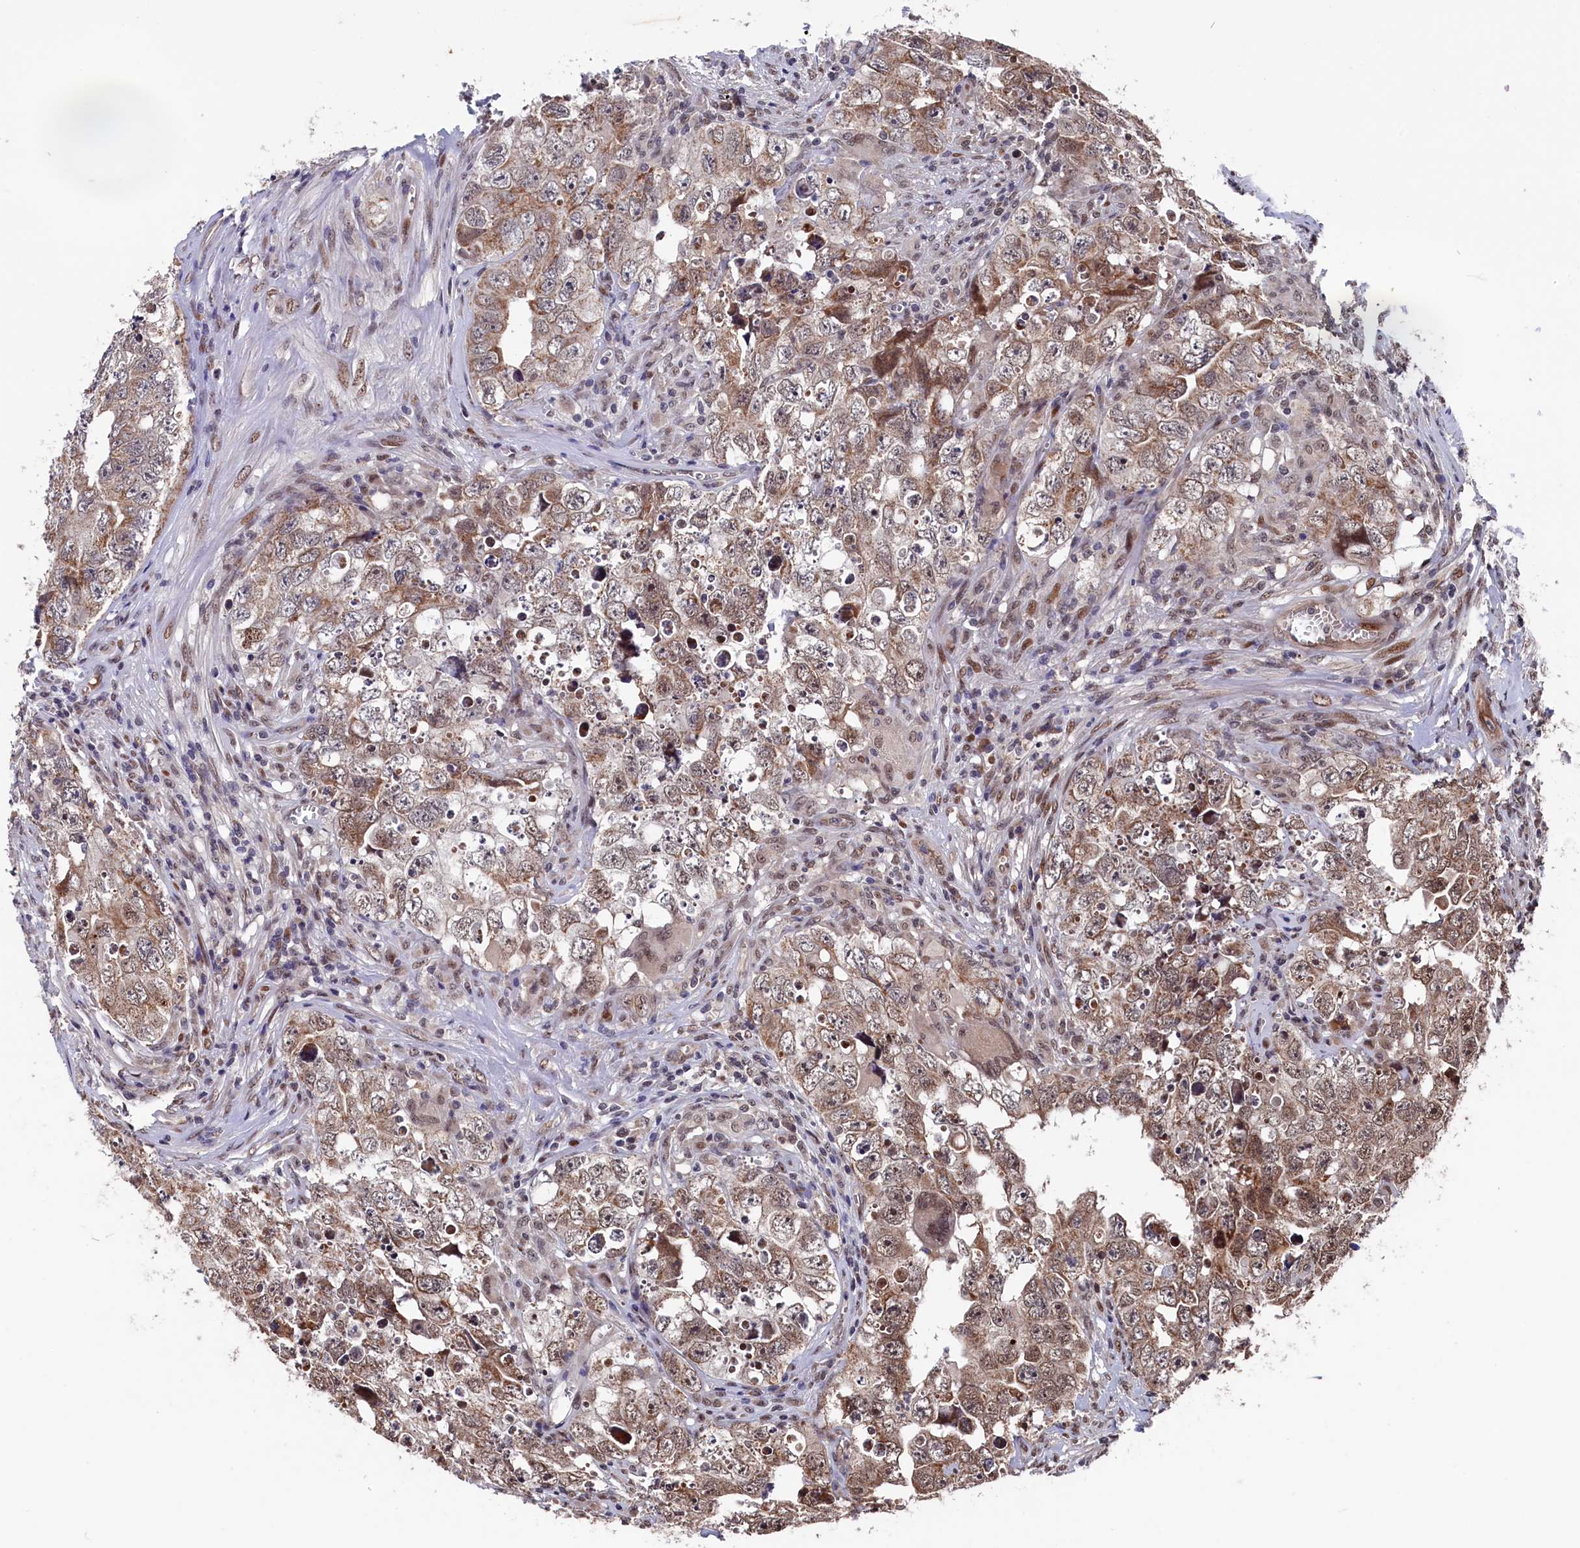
{"staining": {"intensity": "moderate", "quantity": "25%-75%", "location": "cytoplasmic/membranous,nuclear"}, "tissue": "testis cancer", "cell_type": "Tumor cells", "image_type": "cancer", "snomed": [{"axis": "morphology", "description": "Seminoma, NOS"}, {"axis": "morphology", "description": "Carcinoma, Embryonal, NOS"}, {"axis": "topography", "description": "Testis"}], "caption": "A histopathology image showing moderate cytoplasmic/membranous and nuclear positivity in approximately 25%-75% of tumor cells in testis embryonal carcinoma, as visualized by brown immunohistochemical staining.", "gene": "CLPX", "patient": {"sex": "male", "age": 43}}